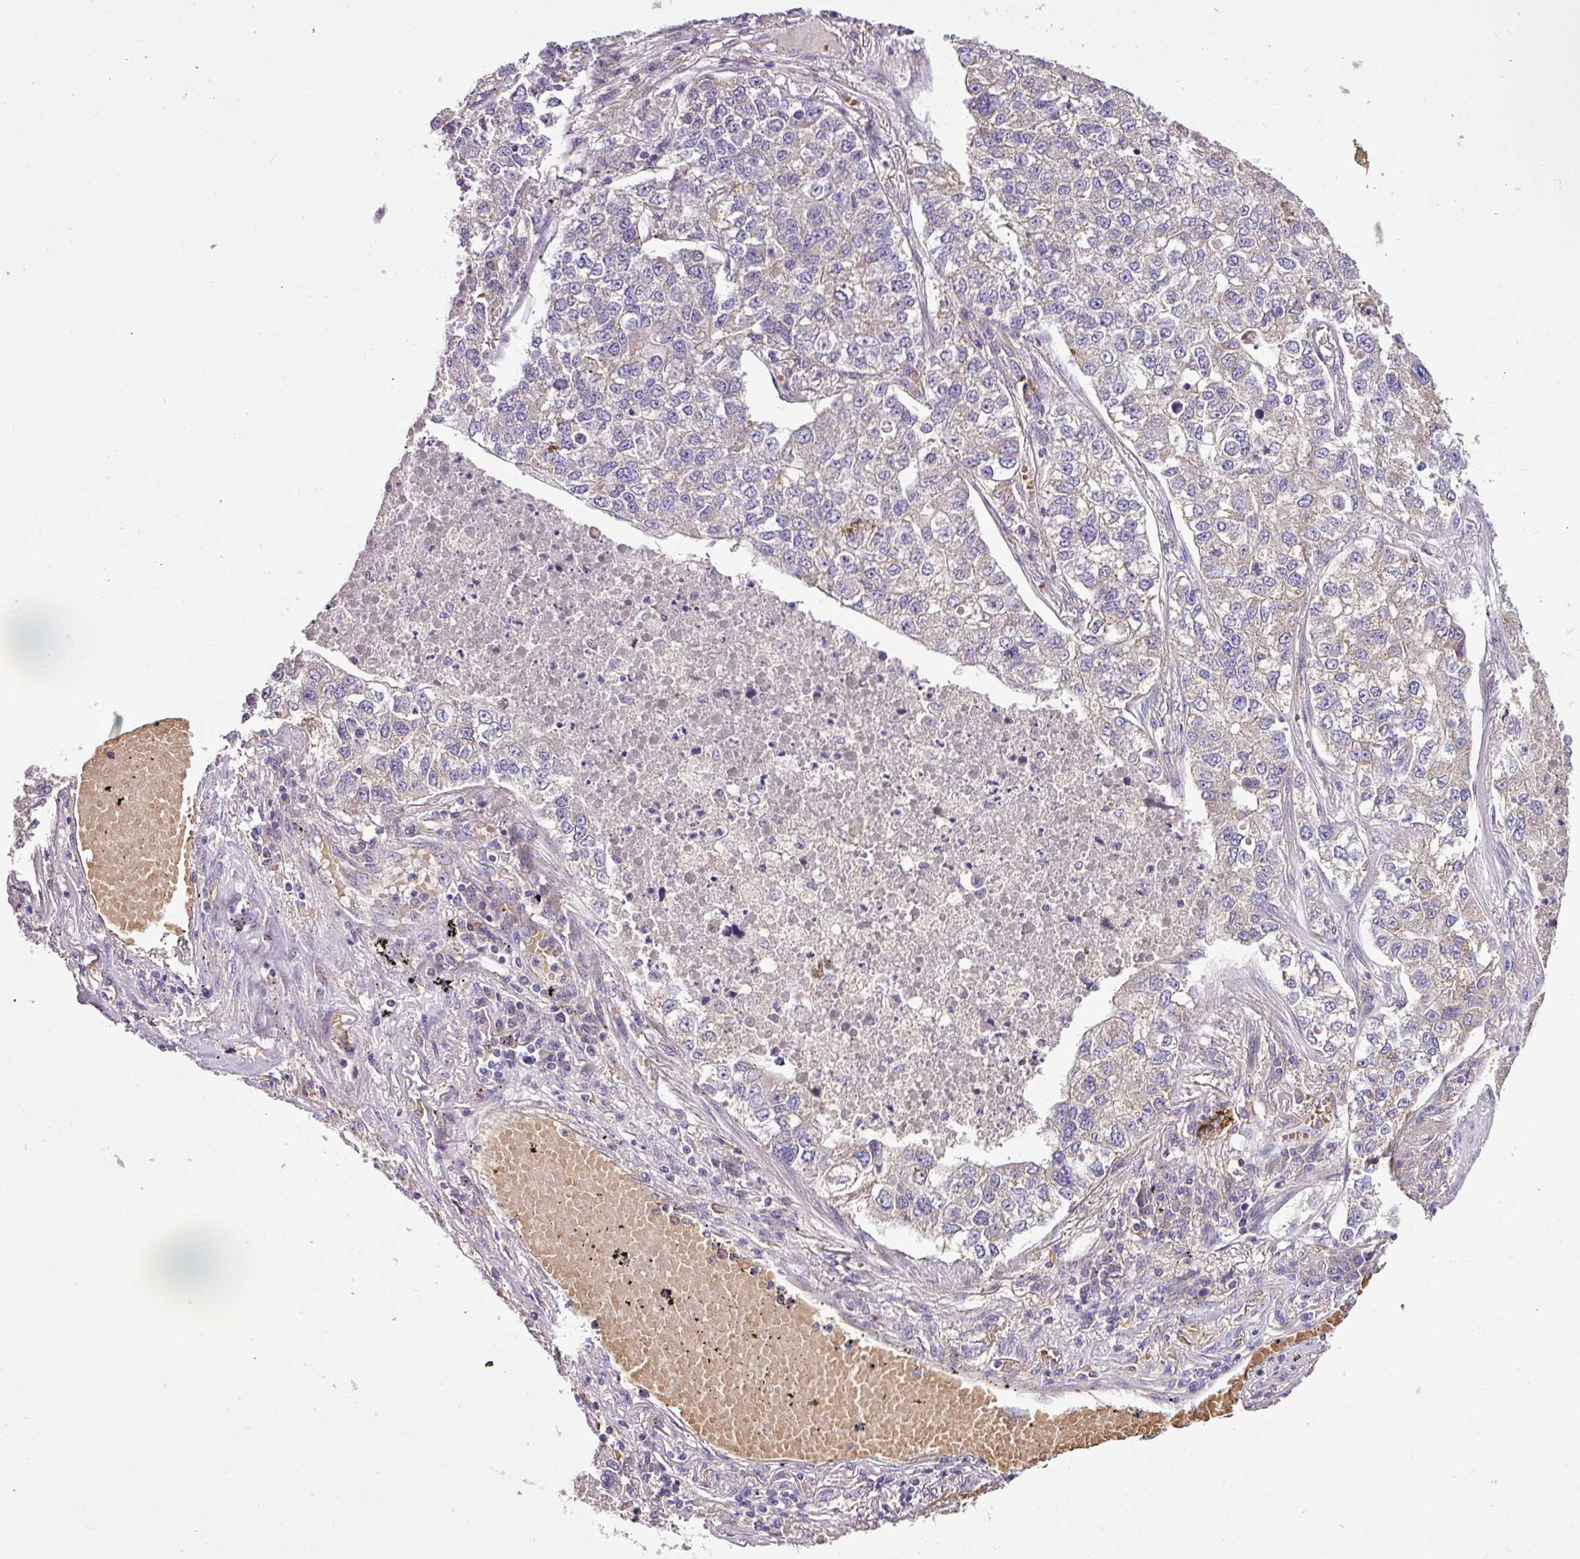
{"staining": {"intensity": "weak", "quantity": "25%-75%", "location": "cytoplasmic/membranous"}, "tissue": "lung cancer", "cell_type": "Tumor cells", "image_type": "cancer", "snomed": [{"axis": "morphology", "description": "Adenocarcinoma, NOS"}, {"axis": "topography", "description": "Lung"}], "caption": "Approximately 25%-75% of tumor cells in lung adenocarcinoma exhibit weak cytoplasmic/membranous protein expression as visualized by brown immunohistochemical staining.", "gene": "ZNF513", "patient": {"sex": "male", "age": 49}}